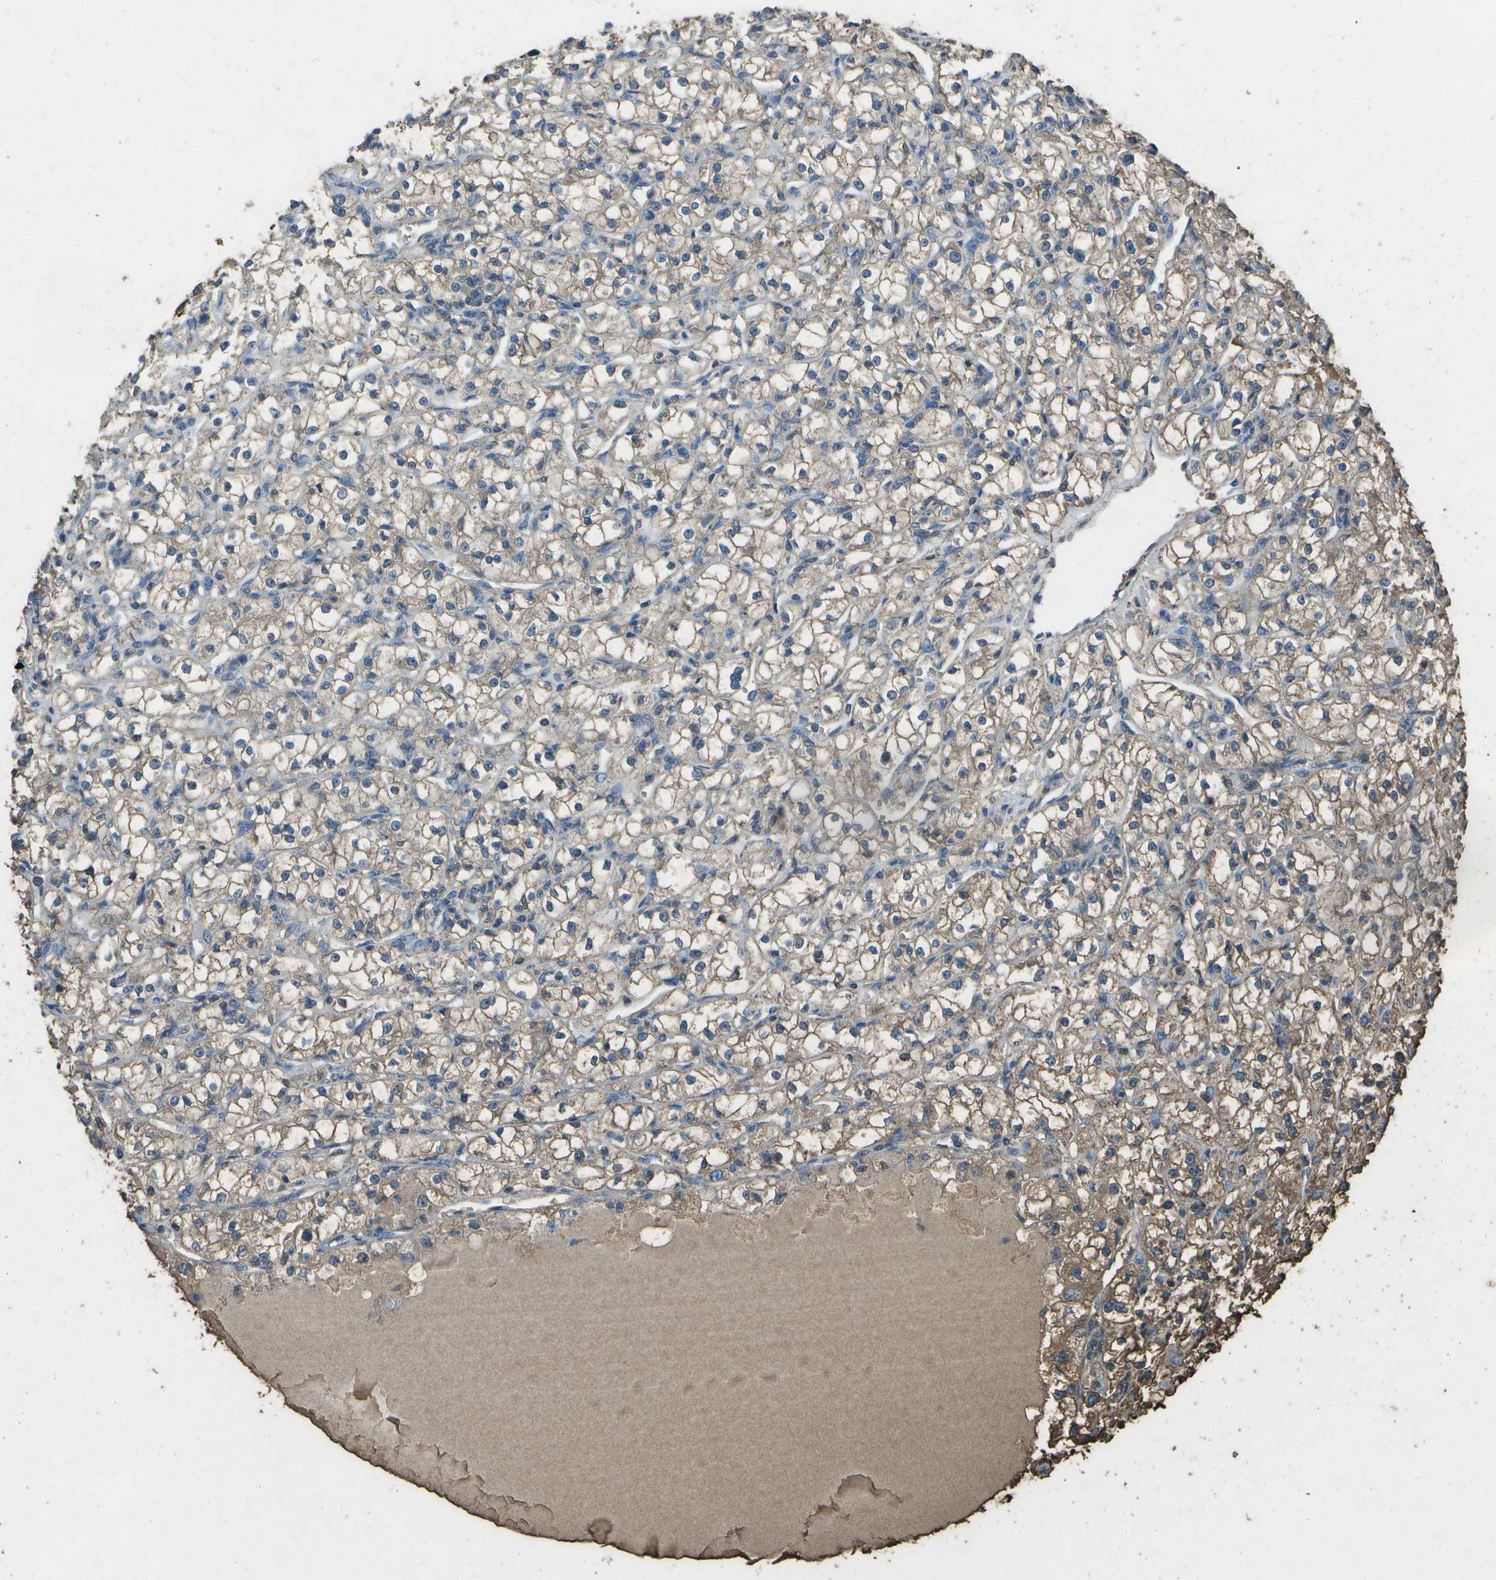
{"staining": {"intensity": "moderate", "quantity": "25%-75%", "location": "cytoplasmic/membranous"}, "tissue": "renal cancer", "cell_type": "Tumor cells", "image_type": "cancer", "snomed": [{"axis": "morphology", "description": "Adenocarcinoma, NOS"}, {"axis": "topography", "description": "Kidney"}], "caption": "Renal cancer stained for a protein shows moderate cytoplasmic/membranous positivity in tumor cells.", "gene": "CYP4F11", "patient": {"sex": "male", "age": 56}}